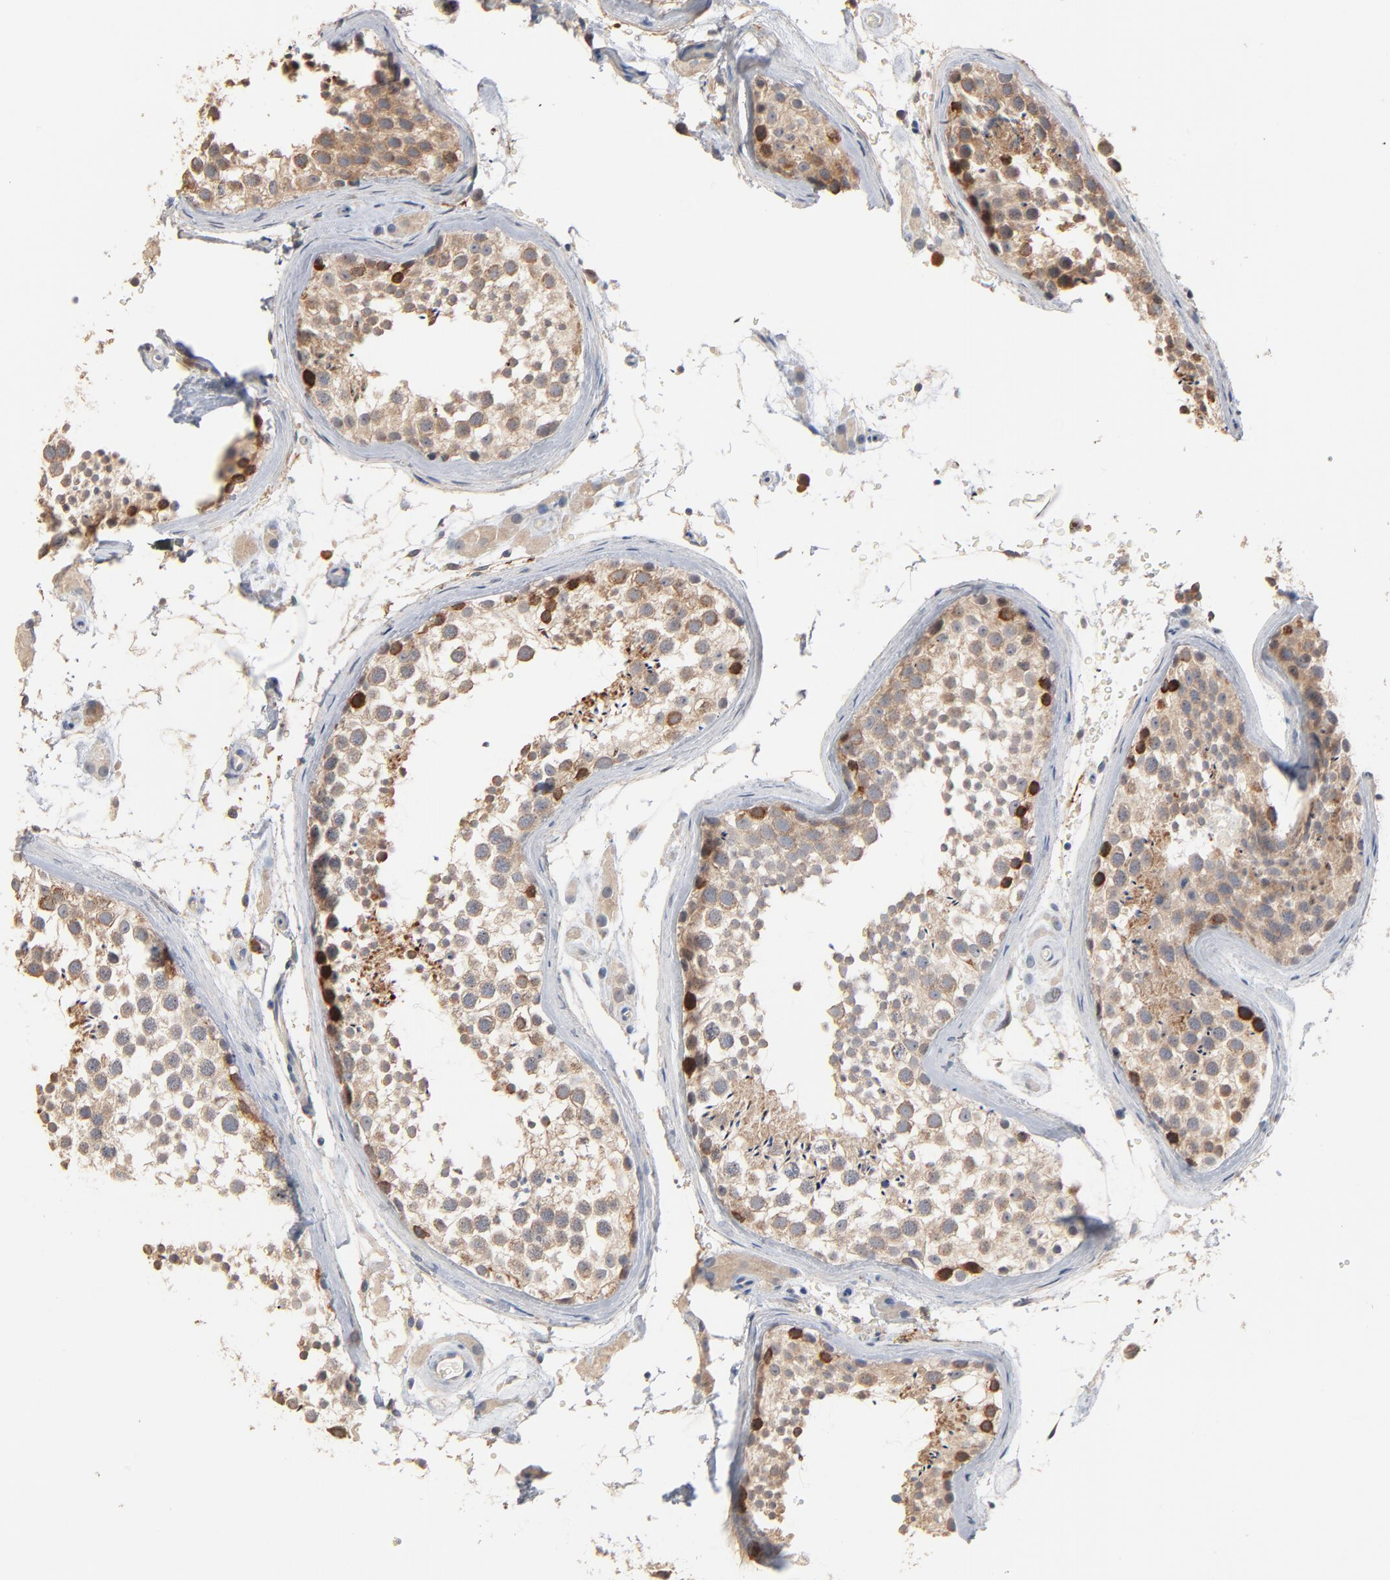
{"staining": {"intensity": "strong", "quantity": "<25%", "location": "cytoplasmic/membranous"}, "tissue": "testis", "cell_type": "Cells in seminiferous ducts", "image_type": "normal", "snomed": [{"axis": "morphology", "description": "Normal tissue, NOS"}, {"axis": "topography", "description": "Testis"}], "caption": "Strong cytoplasmic/membranous staining for a protein is present in about <25% of cells in seminiferous ducts of unremarkable testis using immunohistochemistry (IHC).", "gene": "ZDHHC8", "patient": {"sex": "male", "age": 46}}